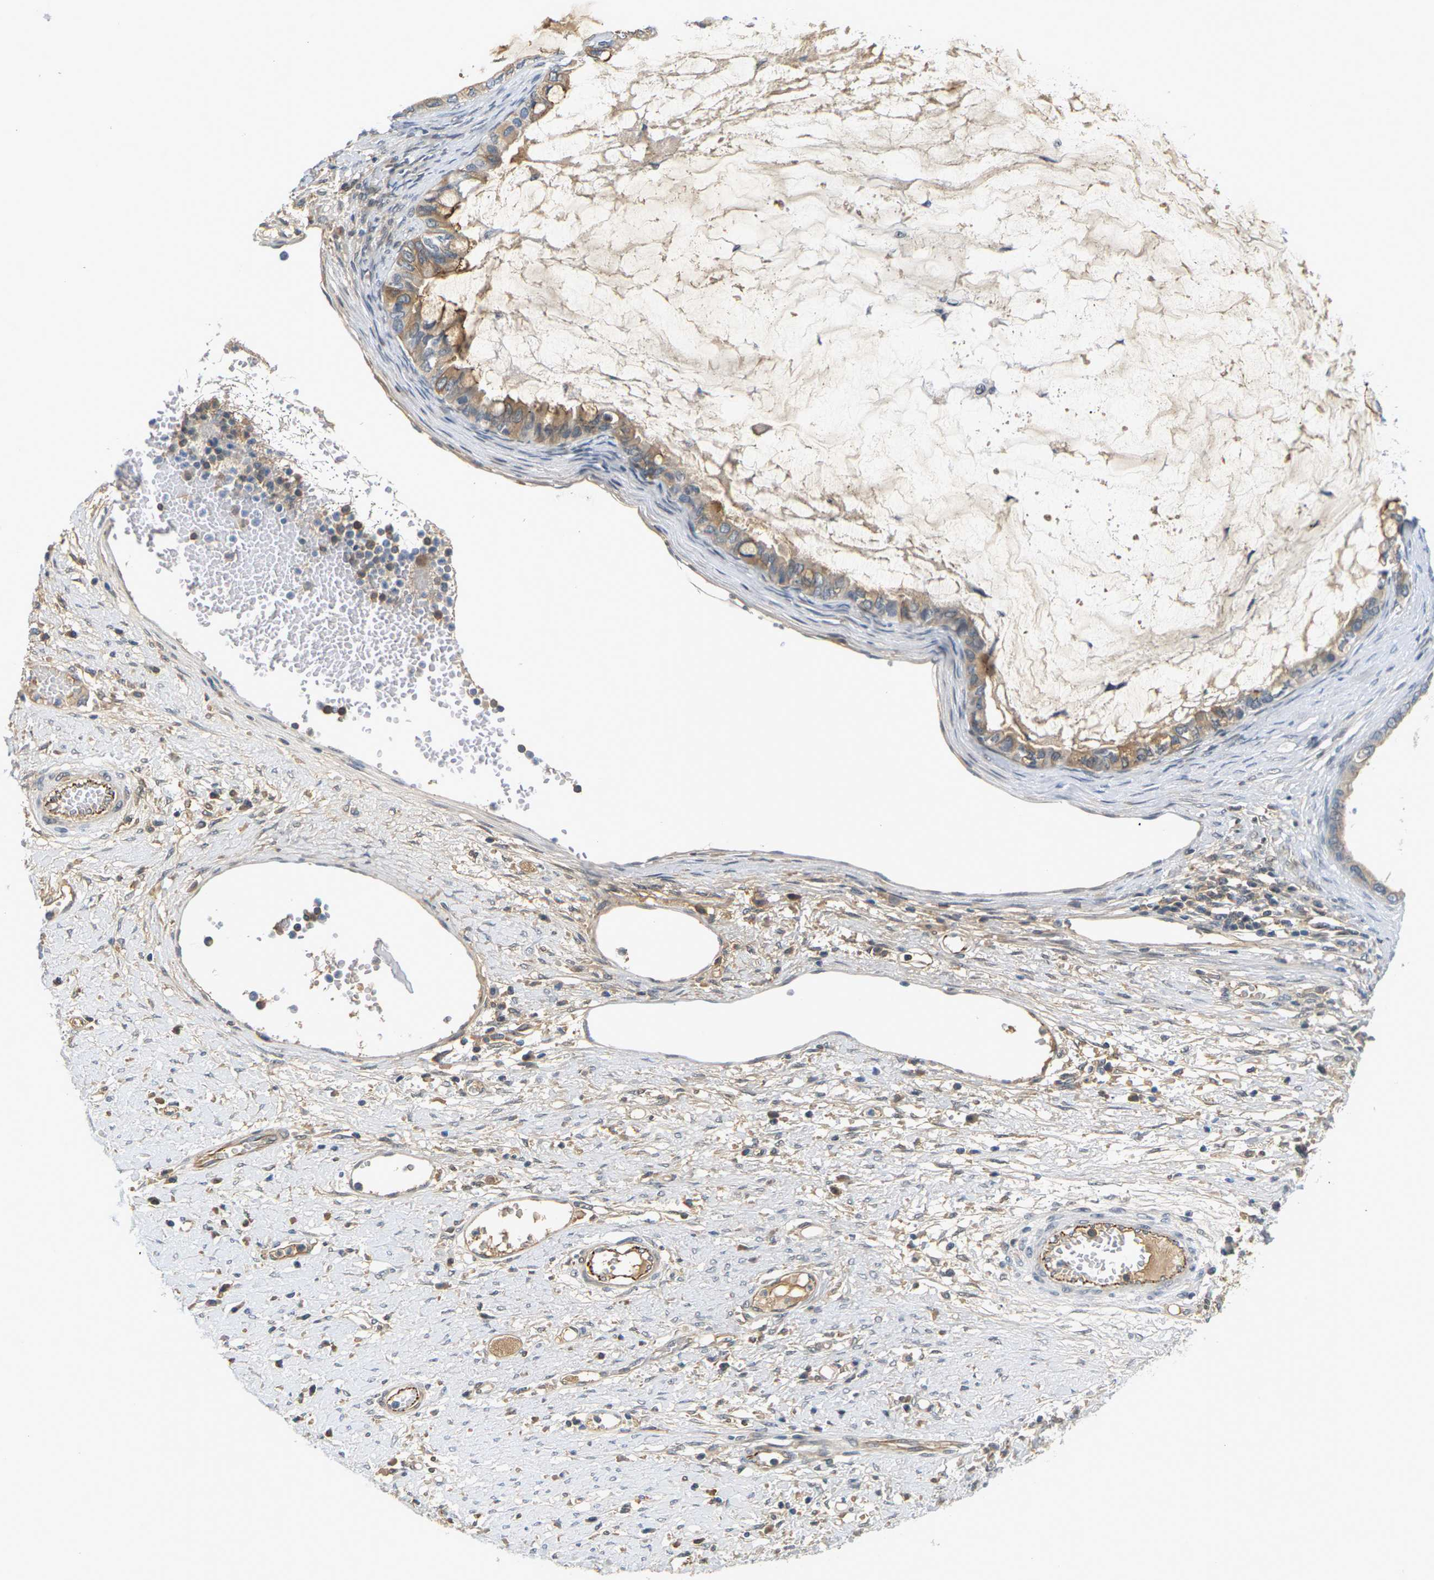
{"staining": {"intensity": "moderate", "quantity": ">75%", "location": "cytoplasmic/membranous"}, "tissue": "ovarian cancer", "cell_type": "Tumor cells", "image_type": "cancer", "snomed": [{"axis": "morphology", "description": "Cystadenocarcinoma, mucinous, NOS"}, {"axis": "topography", "description": "Ovary"}], "caption": "Tumor cells reveal medium levels of moderate cytoplasmic/membranous staining in approximately >75% of cells in human ovarian cancer (mucinous cystadenocarcinoma).", "gene": "PKP2", "patient": {"sex": "female", "age": 80}}